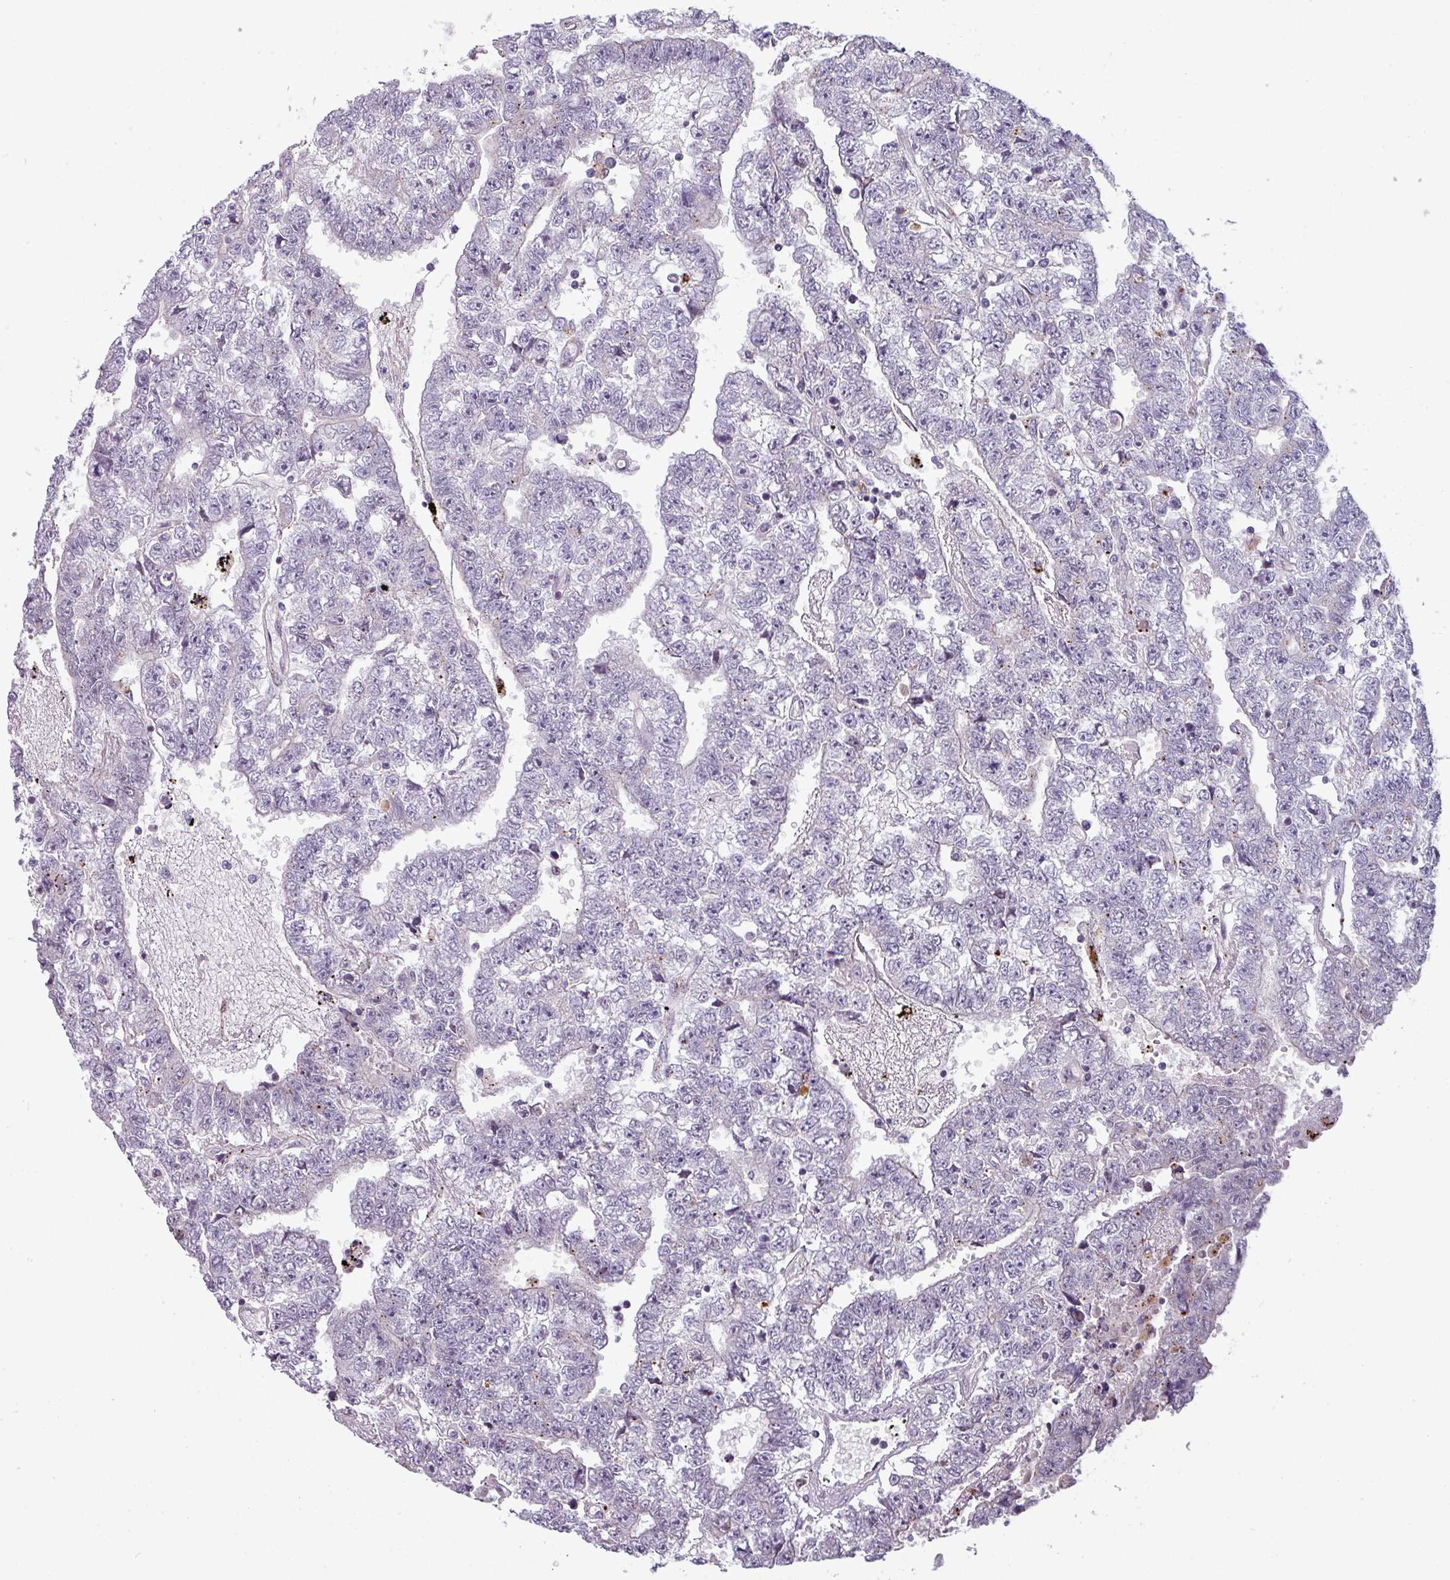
{"staining": {"intensity": "negative", "quantity": "none", "location": "none"}, "tissue": "testis cancer", "cell_type": "Tumor cells", "image_type": "cancer", "snomed": [{"axis": "morphology", "description": "Carcinoma, Embryonal, NOS"}, {"axis": "topography", "description": "Testis"}], "caption": "DAB immunohistochemical staining of human testis cancer displays no significant staining in tumor cells.", "gene": "TMEFF1", "patient": {"sex": "male", "age": 25}}